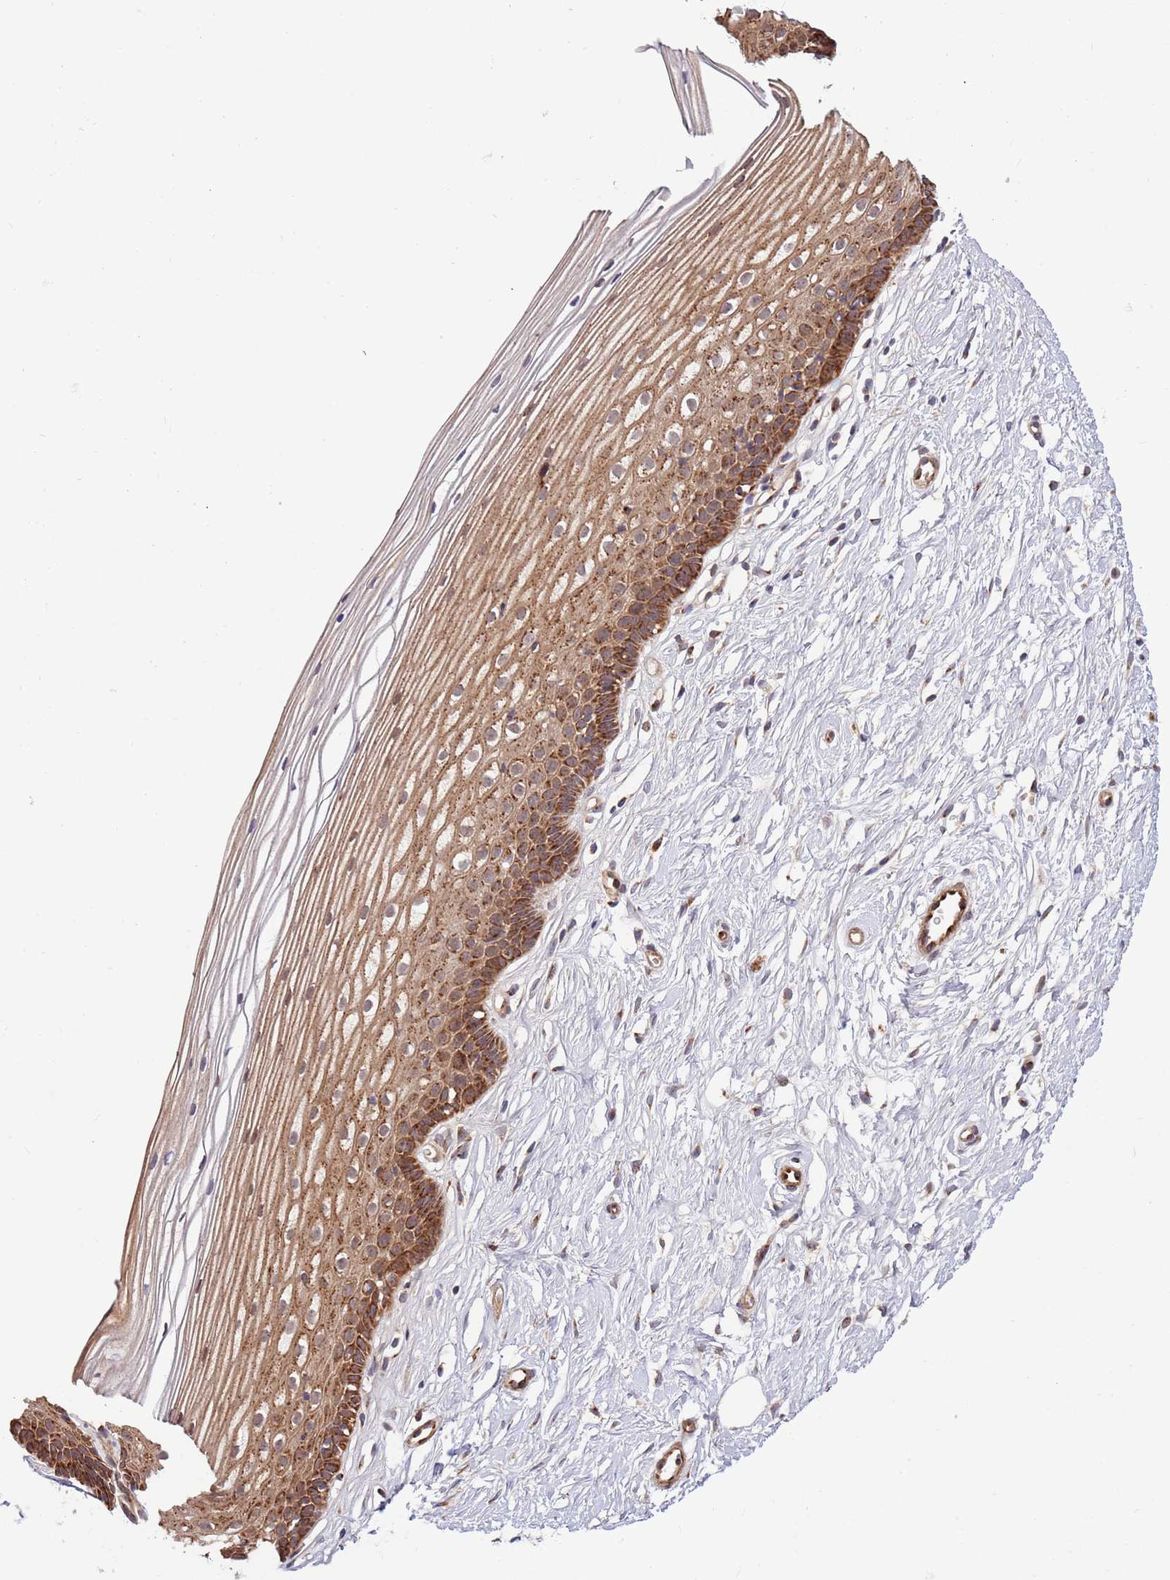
{"staining": {"intensity": "moderate", "quantity": ">75%", "location": "cytoplasmic/membranous"}, "tissue": "cervix", "cell_type": "Glandular cells", "image_type": "normal", "snomed": [{"axis": "morphology", "description": "Normal tissue, NOS"}, {"axis": "topography", "description": "Cervix"}], "caption": "Approximately >75% of glandular cells in unremarkable cervix exhibit moderate cytoplasmic/membranous protein expression as visualized by brown immunohistochemical staining.", "gene": "HAUS3", "patient": {"sex": "female", "age": 40}}